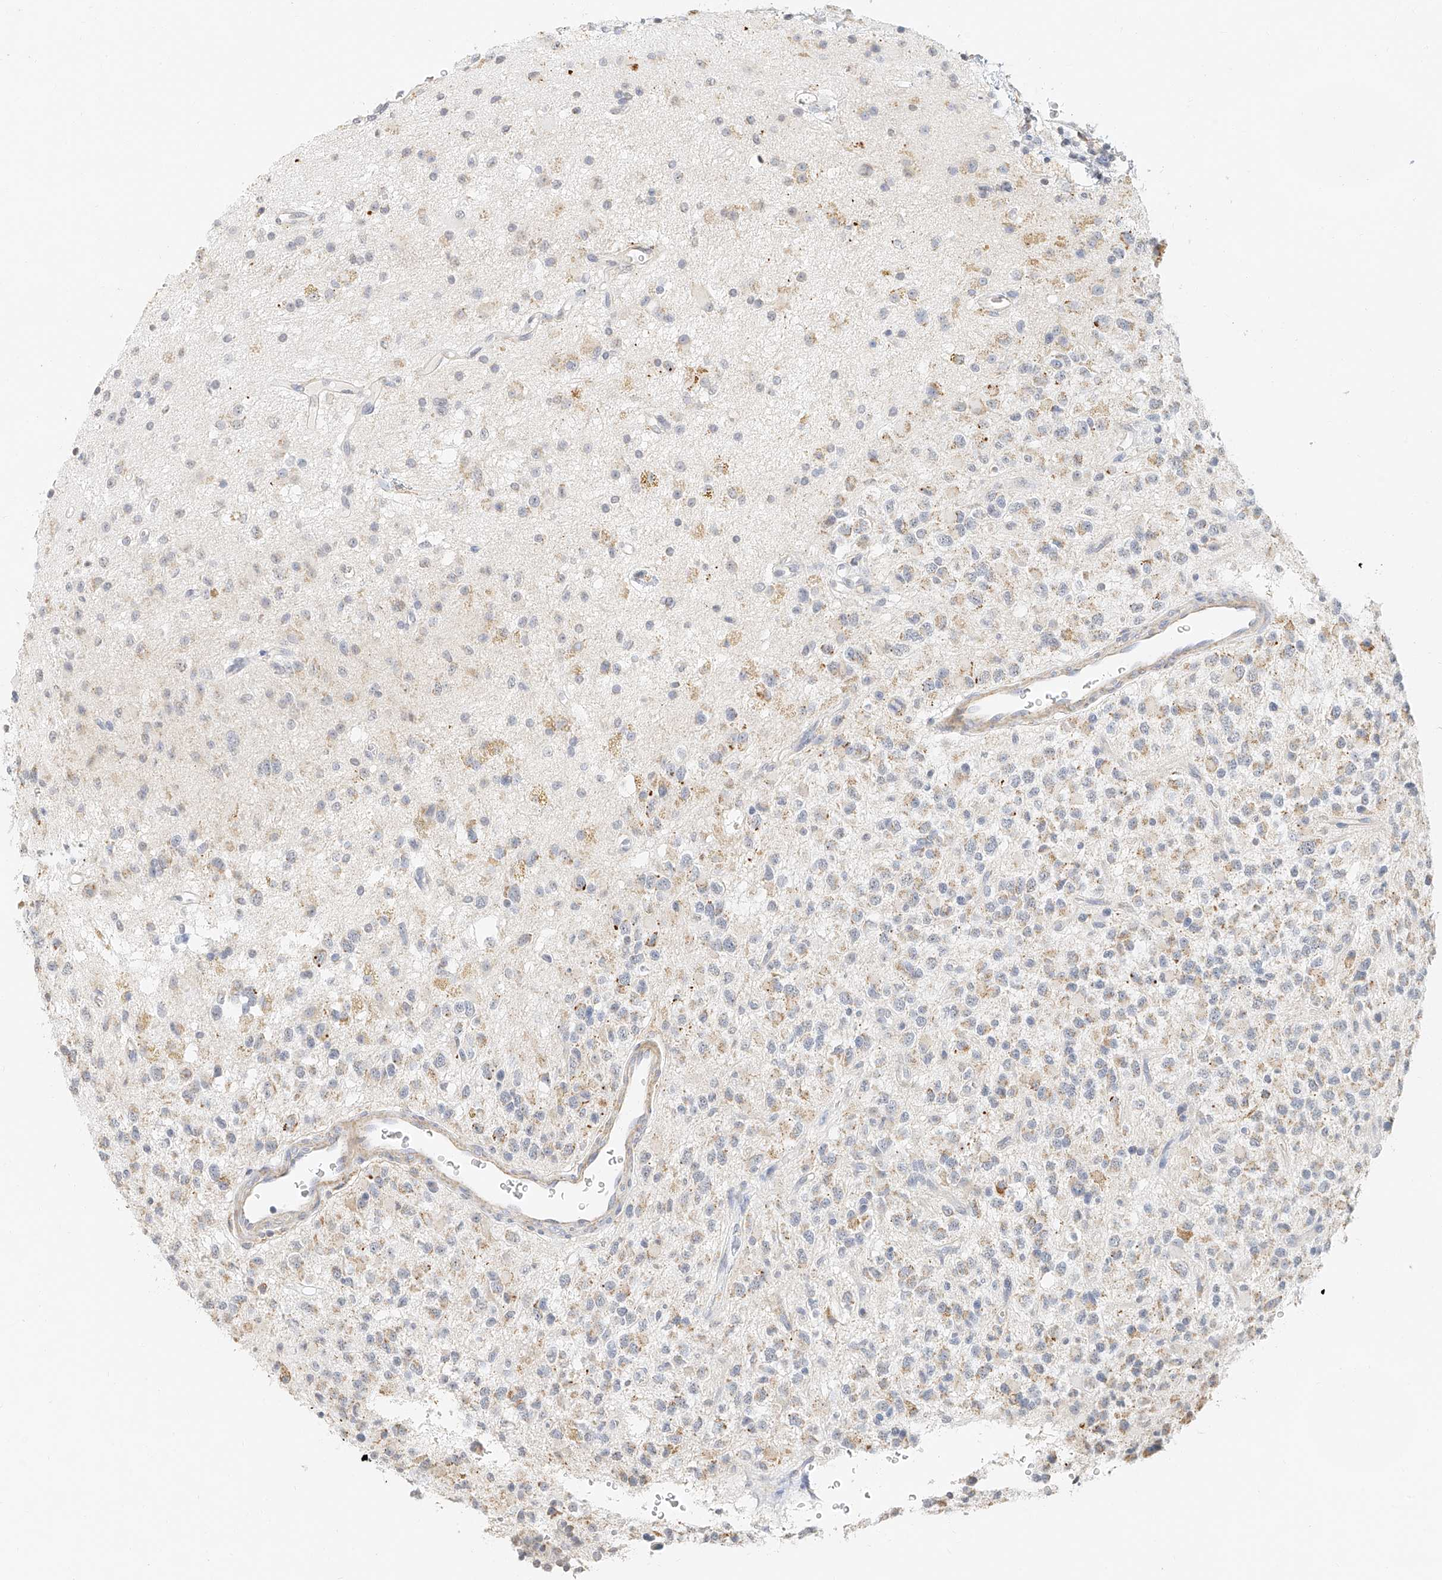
{"staining": {"intensity": "weak", "quantity": "<25%", "location": "cytoplasmic/membranous"}, "tissue": "glioma", "cell_type": "Tumor cells", "image_type": "cancer", "snomed": [{"axis": "morphology", "description": "Glioma, malignant, High grade"}, {"axis": "topography", "description": "Brain"}], "caption": "This is an IHC image of human malignant glioma (high-grade). There is no expression in tumor cells.", "gene": "CXorf58", "patient": {"sex": "male", "age": 34}}